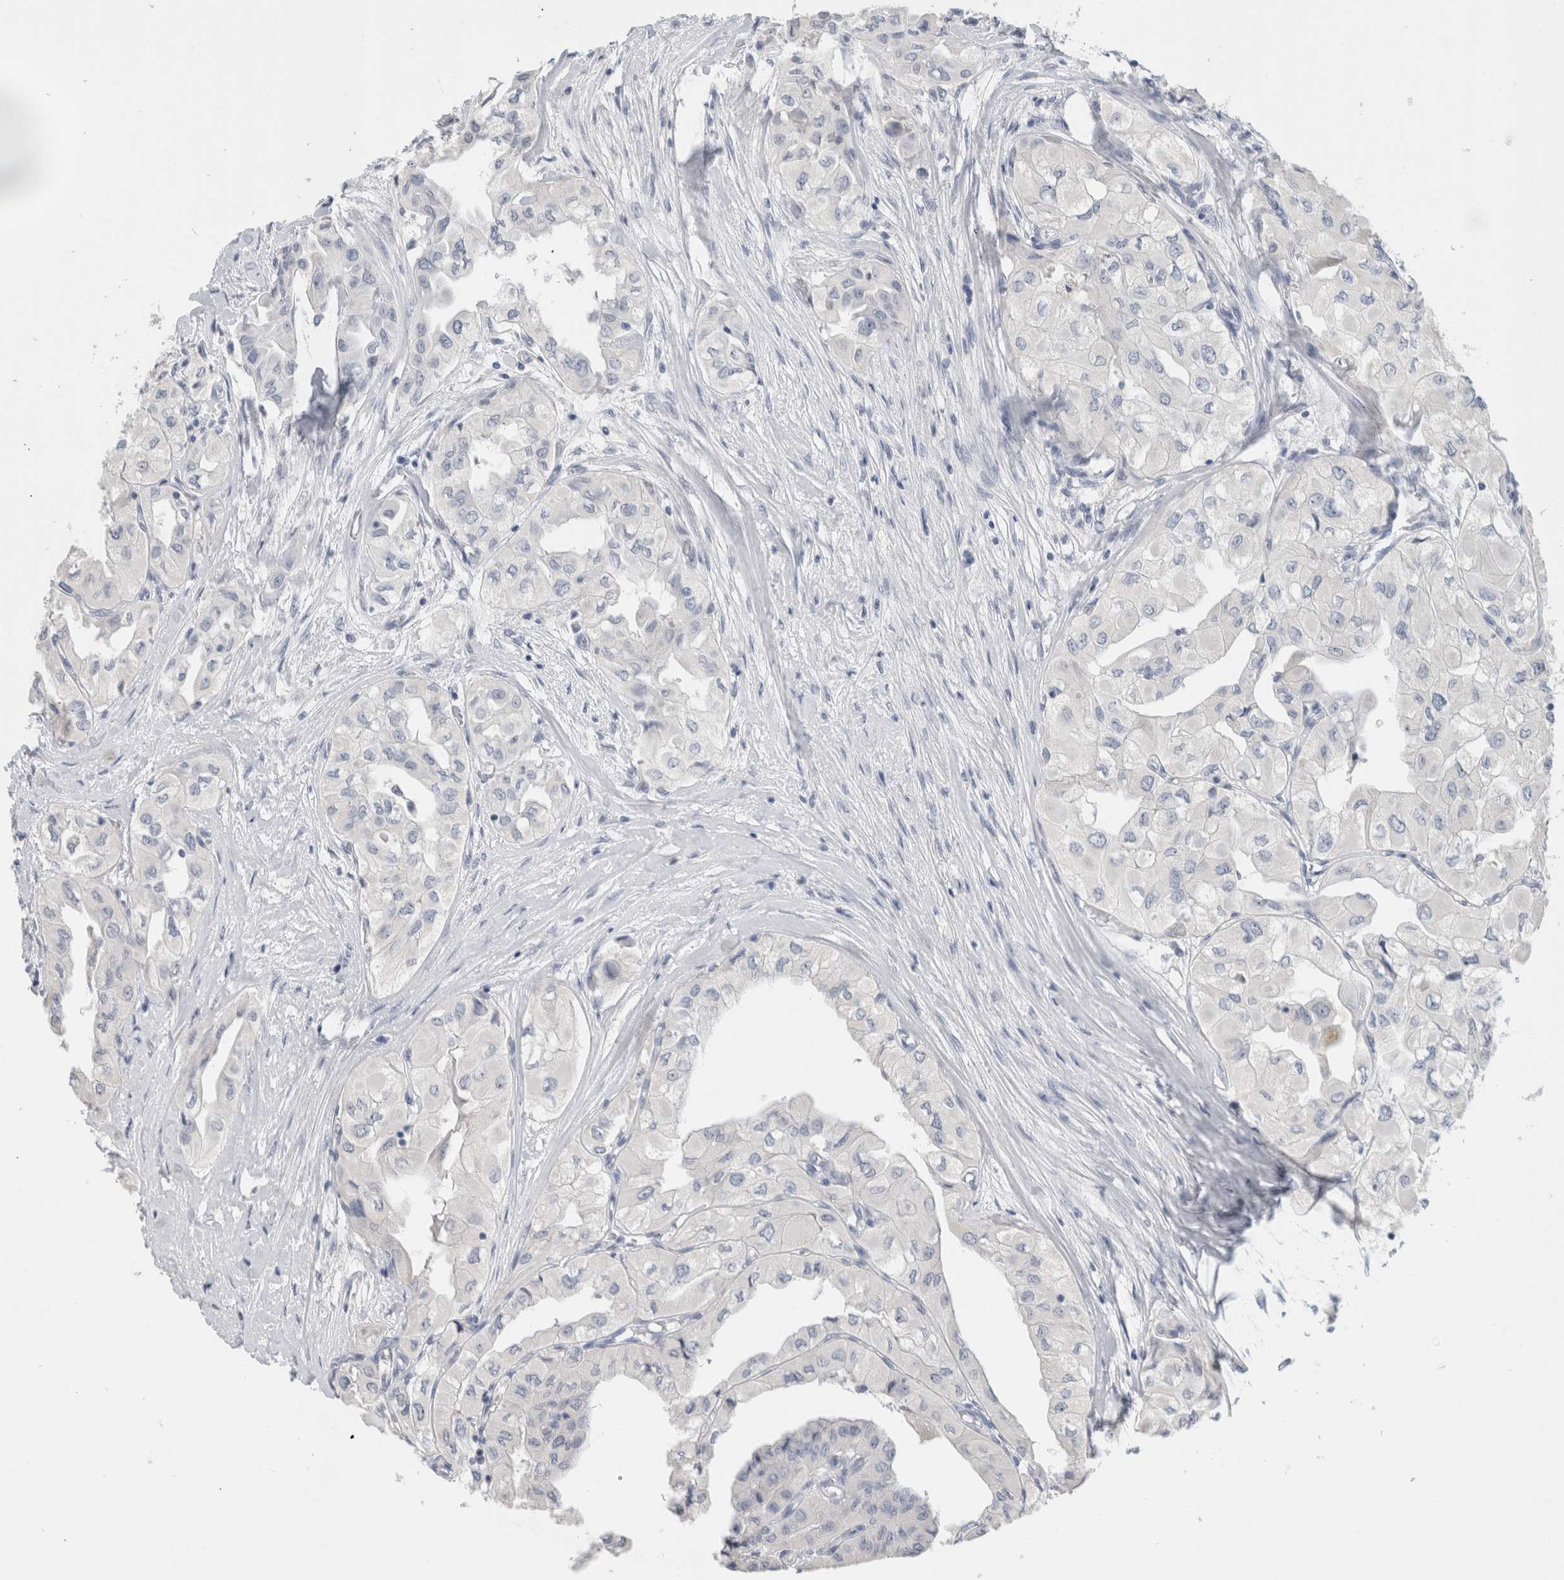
{"staining": {"intensity": "negative", "quantity": "none", "location": "none"}, "tissue": "thyroid cancer", "cell_type": "Tumor cells", "image_type": "cancer", "snomed": [{"axis": "morphology", "description": "Papillary adenocarcinoma, NOS"}, {"axis": "topography", "description": "Thyroid gland"}], "caption": "IHC image of human thyroid cancer (papillary adenocarcinoma) stained for a protein (brown), which displays no positivity in tumor cells. The staining was performed using DAB to visualize the protein expression in brown, while the nuclei were stained in blue with hematoxylin (Magnification: 20x).", "gene": "BCAN", "patient": {"sex": "female", "age": 59}}